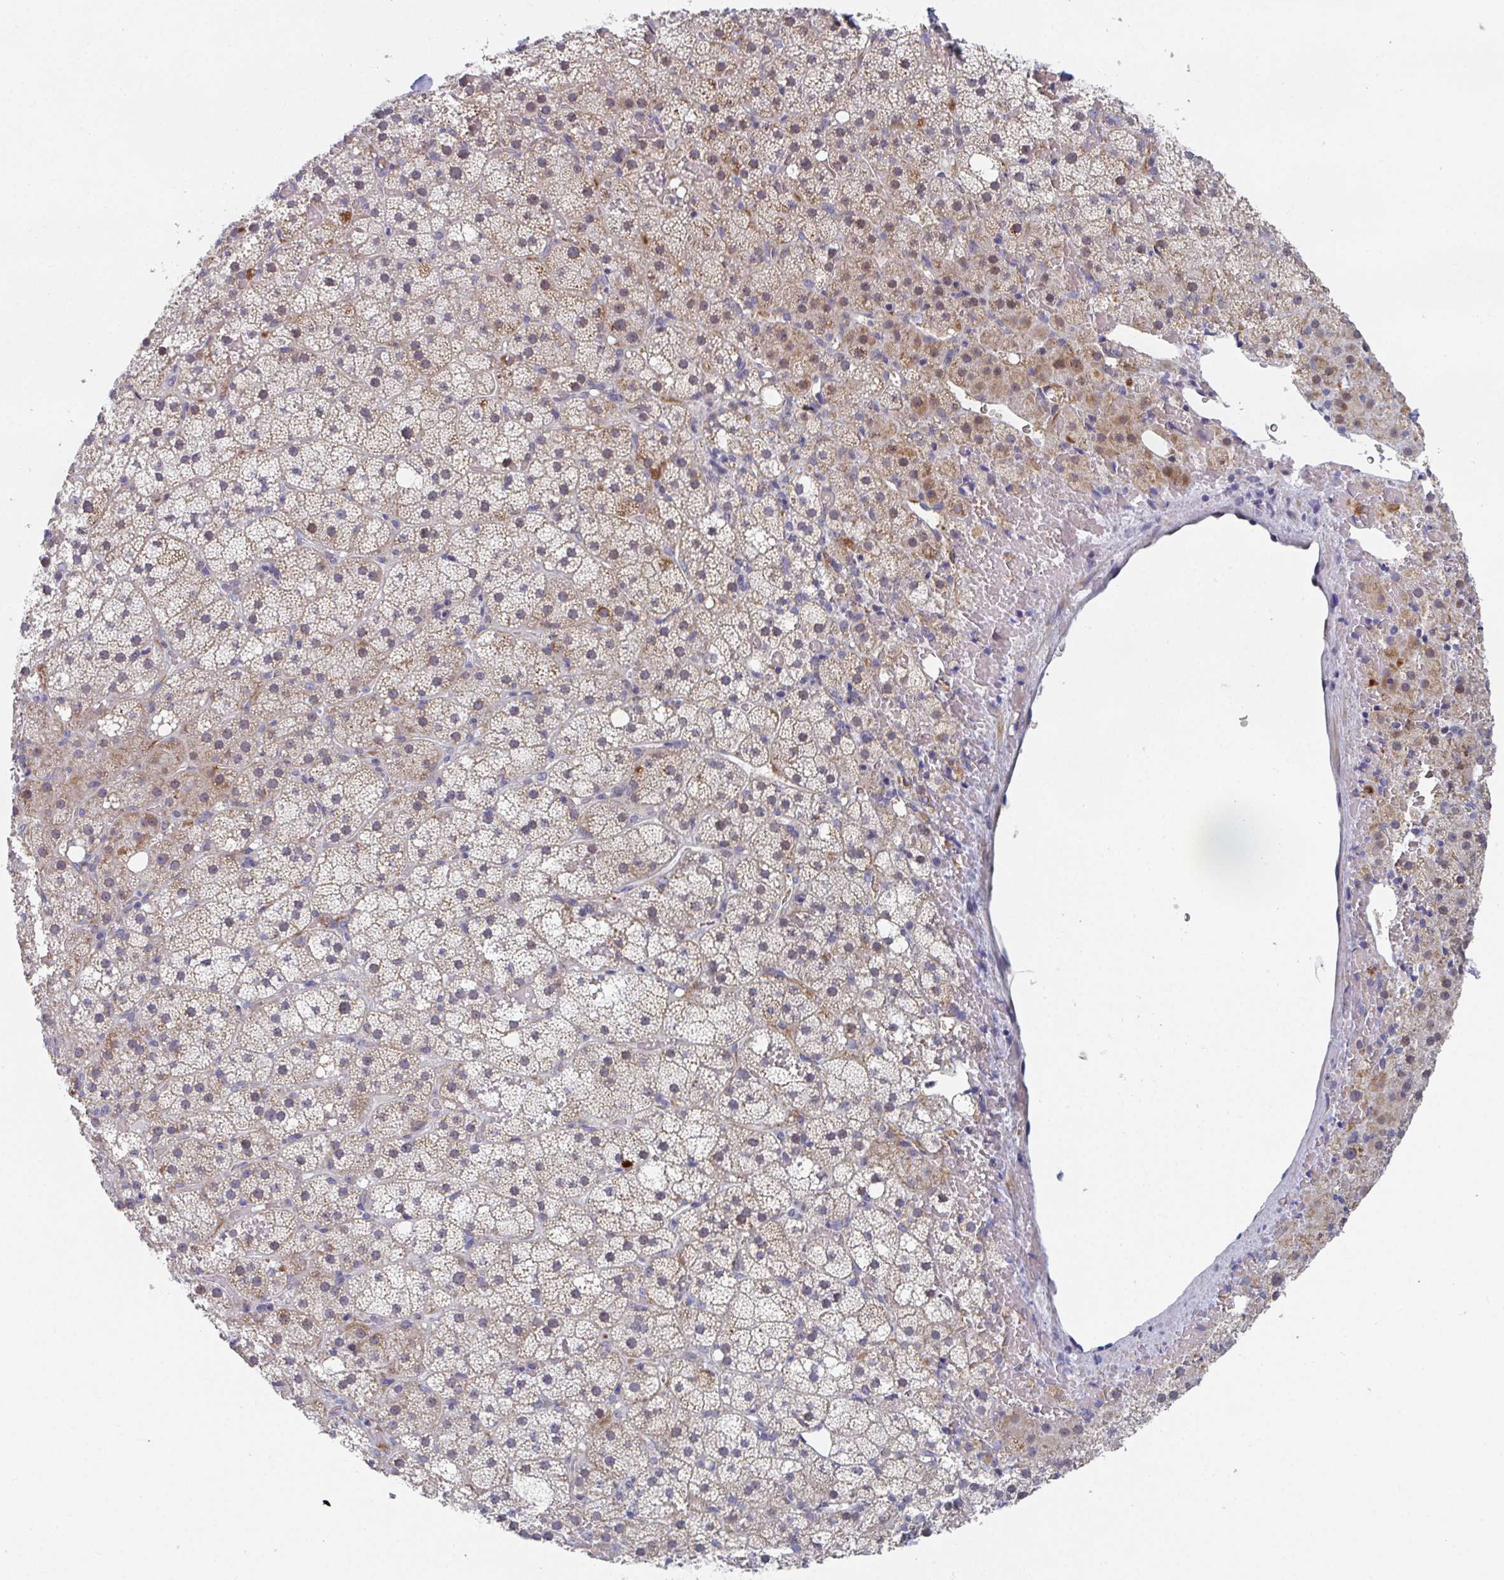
{"staining": {"intensity": "moderate", "quantity": "25%-75%", "location": "cytoplasmic/membranous,nuclear"}, "tissue": "adrenal gland", "cell_type": "Glandular cells", "image_type": "normal", "snomed": [{"axis": "morphology", "description": "Normal tissue, NOS"}, {"axis": "topography", "description": "Adrenal gland"}], "caption": "A high-resolution micrograph shows immunohistochemistry (IHC) staining of unremarkable adrenal gland, which exhibits moderate cytoplasmic/membranous,nuclear positivity in approximately 25%-75% of glandular cells. (DAB (3,3'-diaminobenzidine) = brown stain, brightfield microscopy at high magnification).", "gene": "ATP5F1C", "patient": {"sex": "male", "age": 53}}